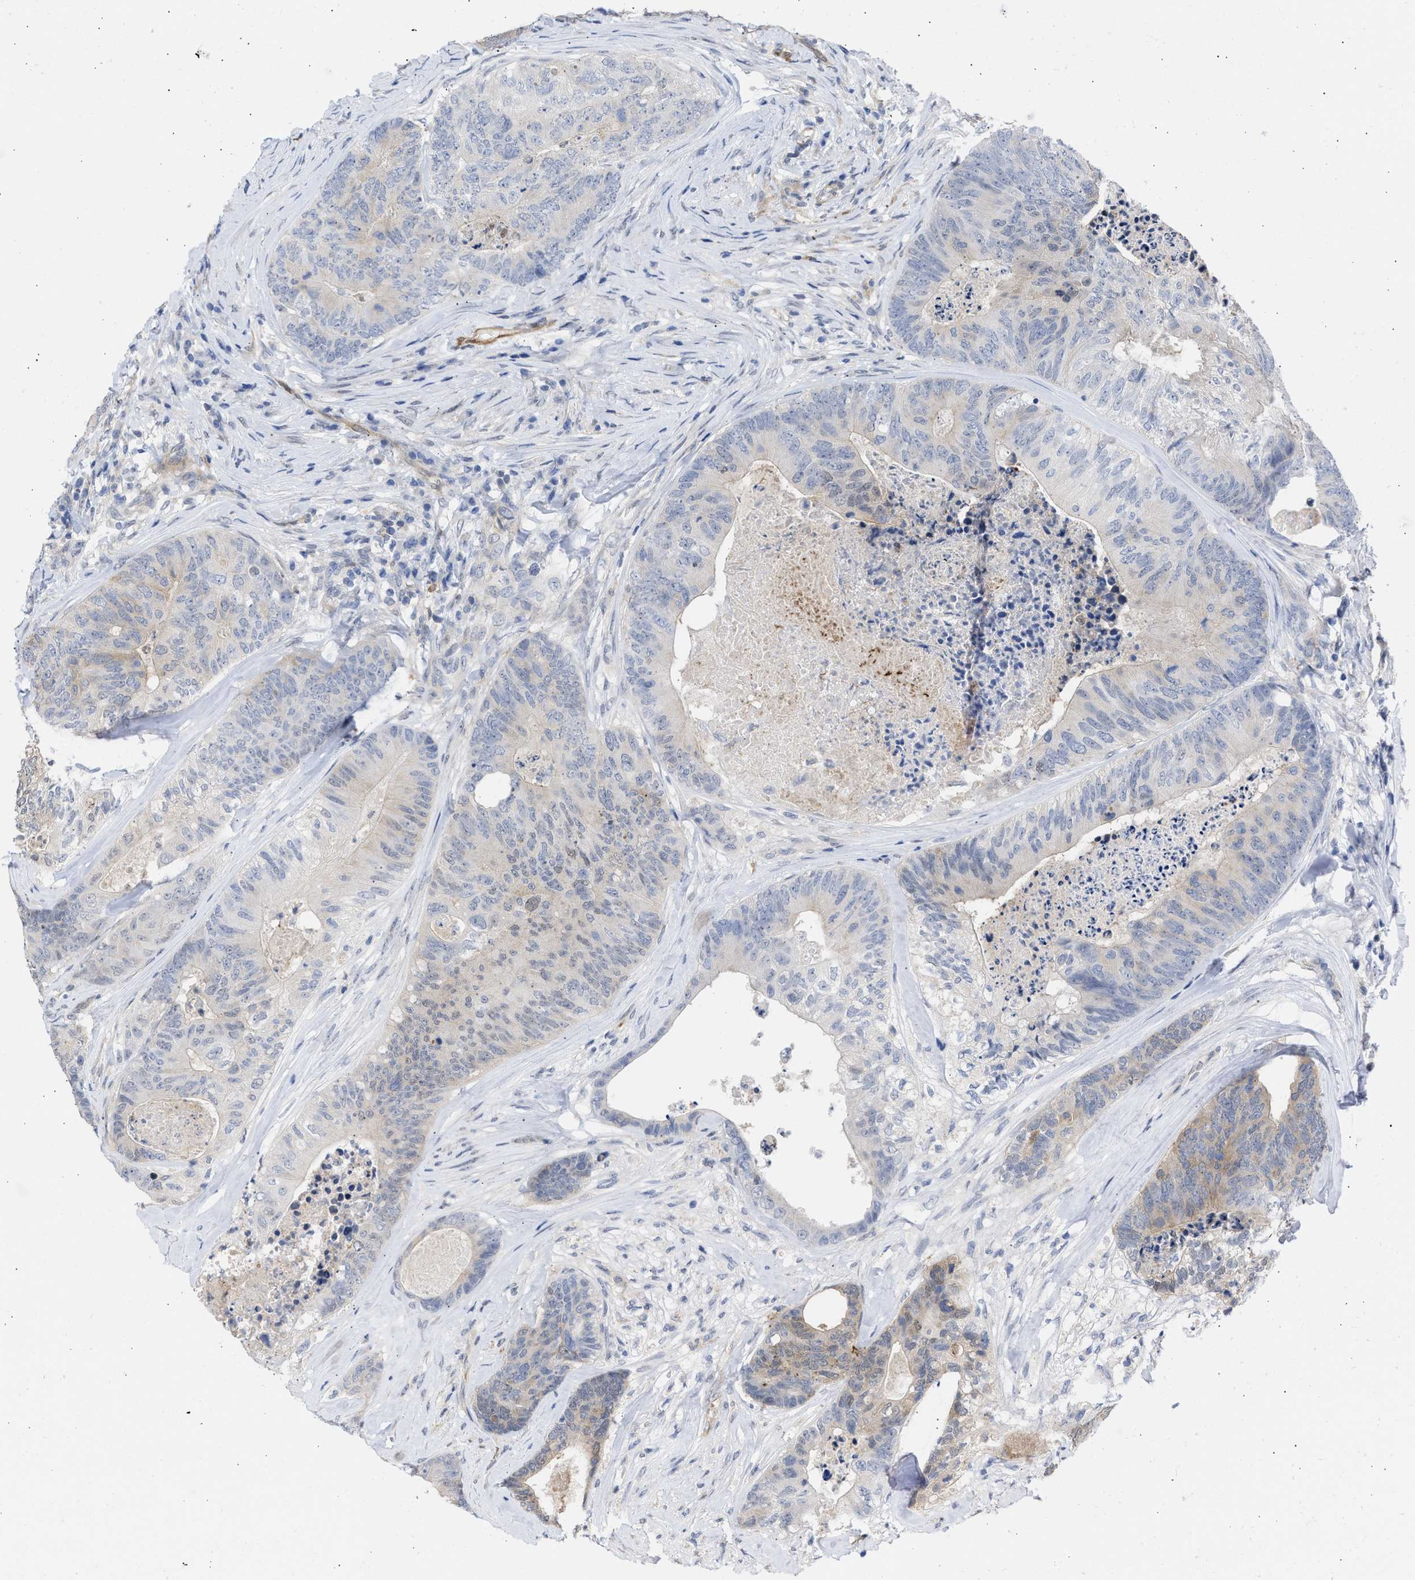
{"staining": {"intensity": "weak", "quantity": "<25%", "location": "cytoplasmic/membranous"}, "tissue": "colorectal cancer", "cell_type": "Tumor cells", "image_type": "cancer", "snomed": [{"axis": "morphology", "description": "Adenocarcinoma, NOS"}, {"axis": "topography", "description": "Colon"}], "caption": "Tumor cells are negative for protein expression in human colorectal cancer. (DAB (3,3'-diaminobenzidine) immunohistochemistry, high magnification).", "gene": "THRA", "patient": {"sex": "female", "age": 67}}